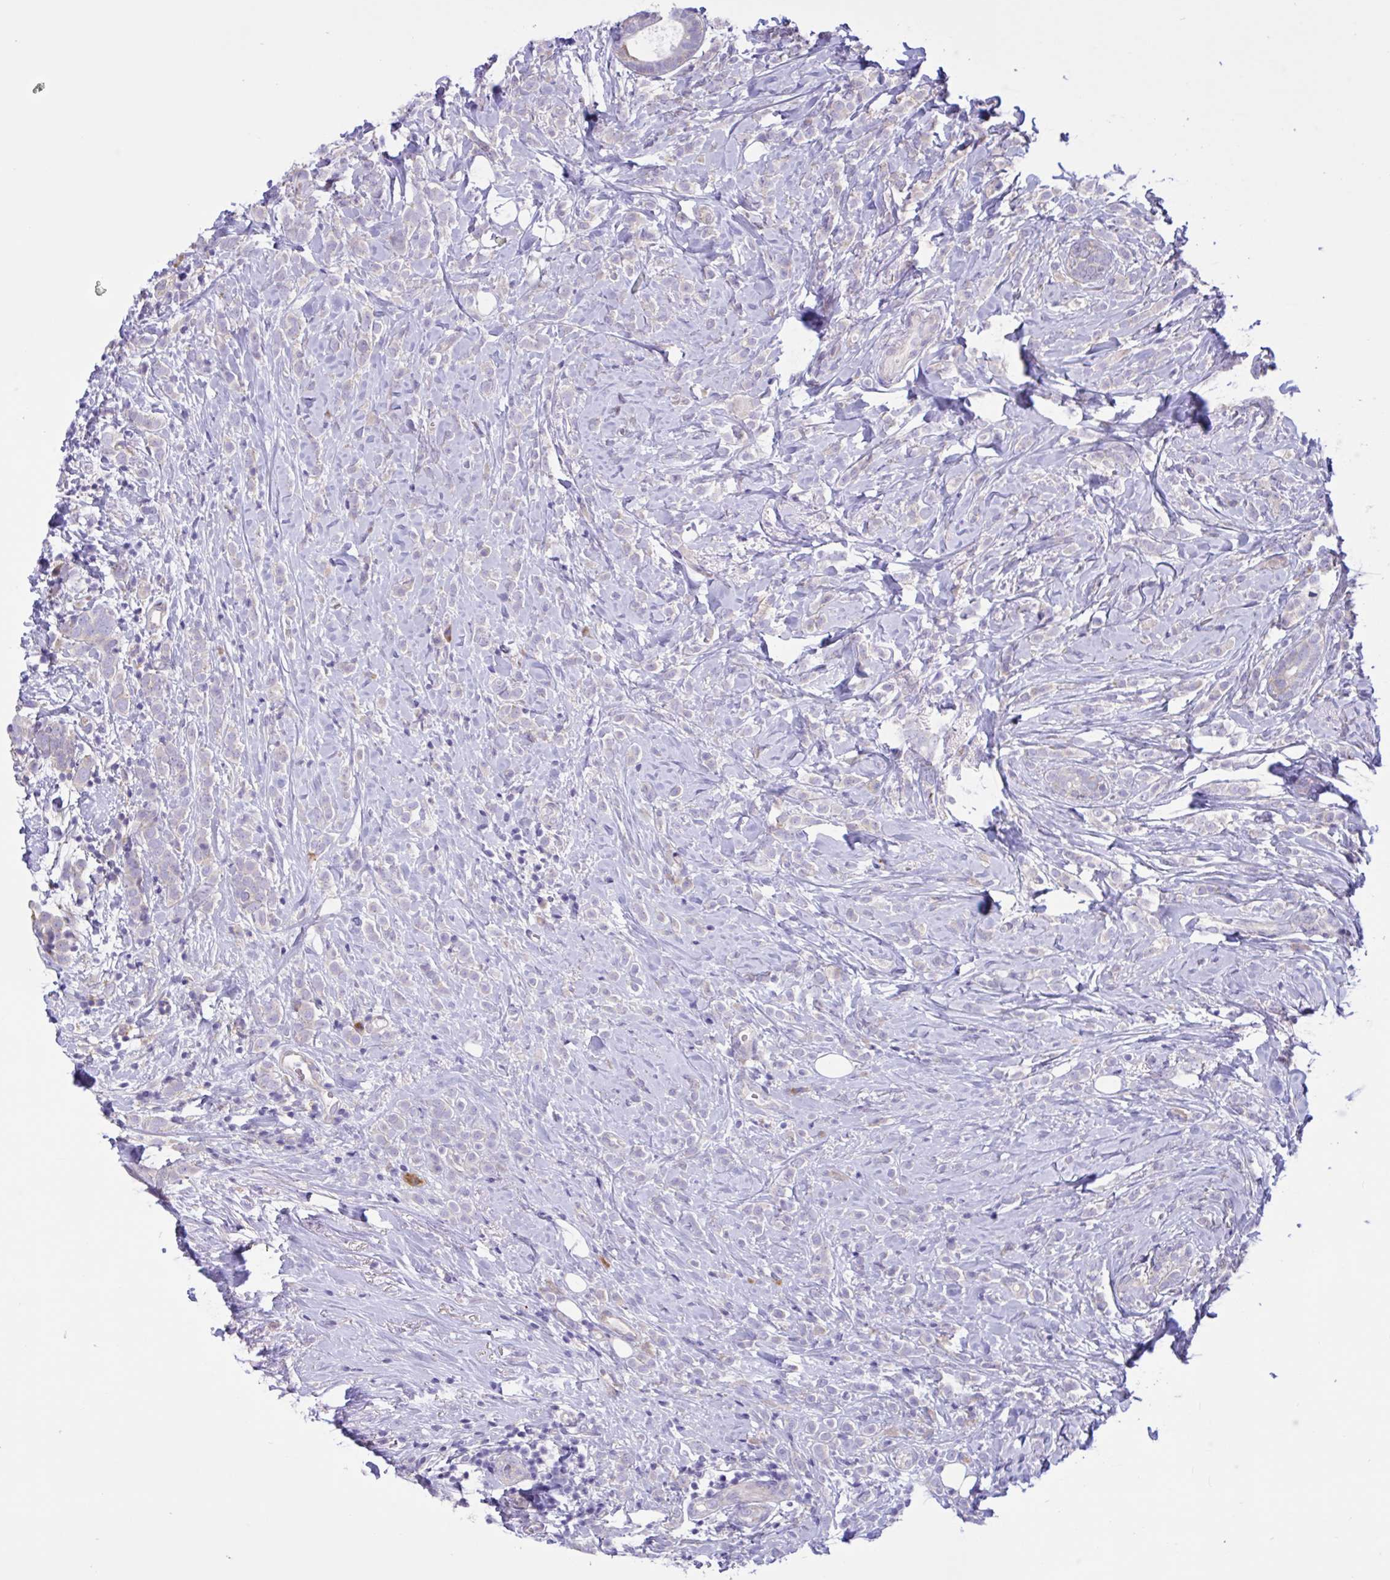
{"staining": {"intensity": "negative", "quantity": "none", "location": "none"}, "tissue": "breast cancer", "cell_type": "Tumor cells", "image_type": "cancer", "snomed": [{"axis": "morphology", "description": "Lobular carcinoma"}, {"axis": "topography", "description": "Breast"}], "caption": "Immunohistochemical staining of human breast lobular carcinoma displays no significant positivity in tumor cells.", "gene": "DSC3", "patient": {"sex": "female", "age": 49}}